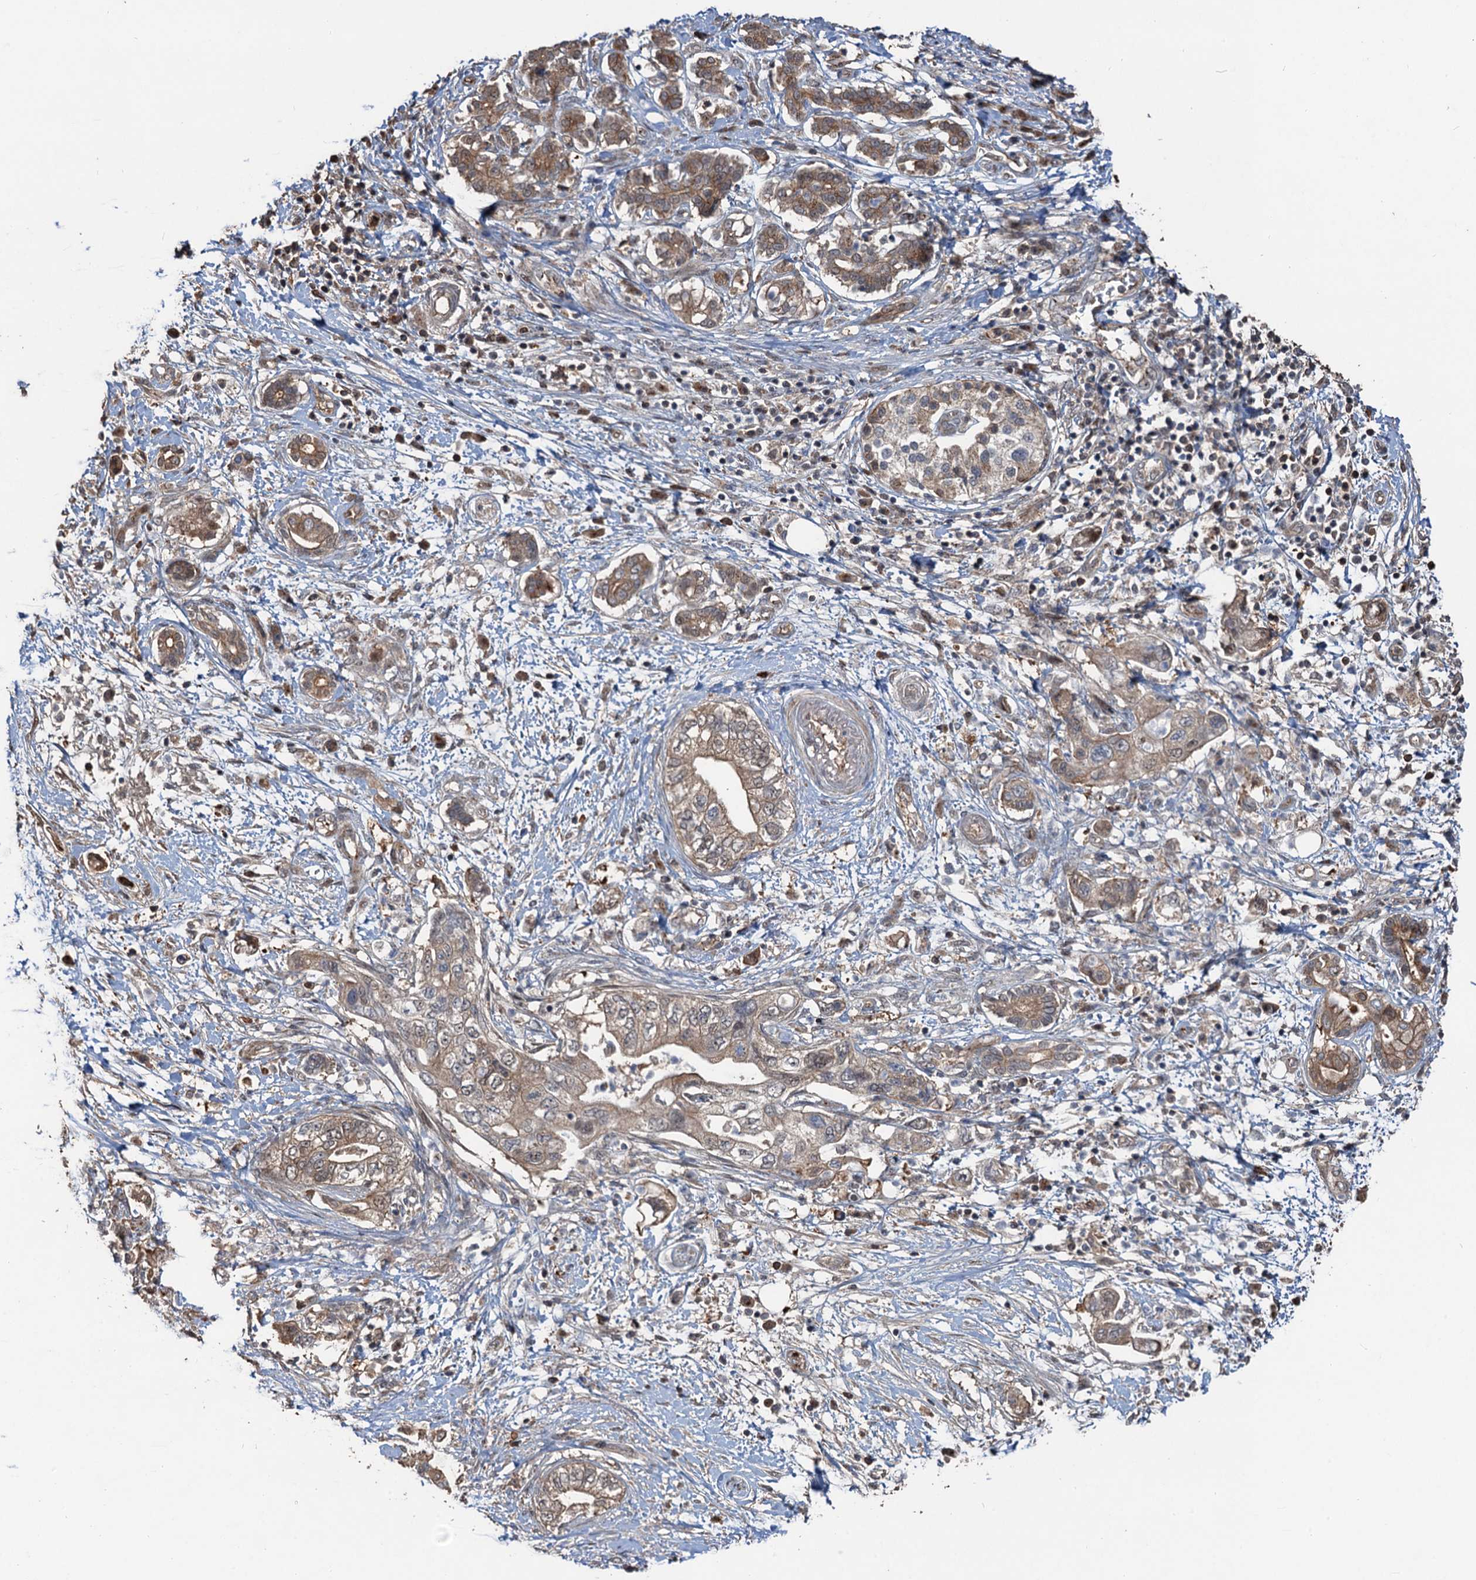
{"staining": {"intensity": "moderate", "quantity": ">75%", "location": "cytoplasmic/membranous"}, "tissue": "pancreatic cancer", "cell_type": "Tumor cells", "image_type": "cancer", "snomed": [{"axis": "morphology", "description": "Adenocarcinoma, NOS"}, {"axis": "topography", "description": "Pancreas"}], "caption": "Protein expression analysis of human adenocarcinoma (pancreatic) reveals moderate cytoplasmic/membranous expression in approximately >75% of tumor cells.", "gene": "DEXI", "patient": {"sex": "female", "age": 73}}